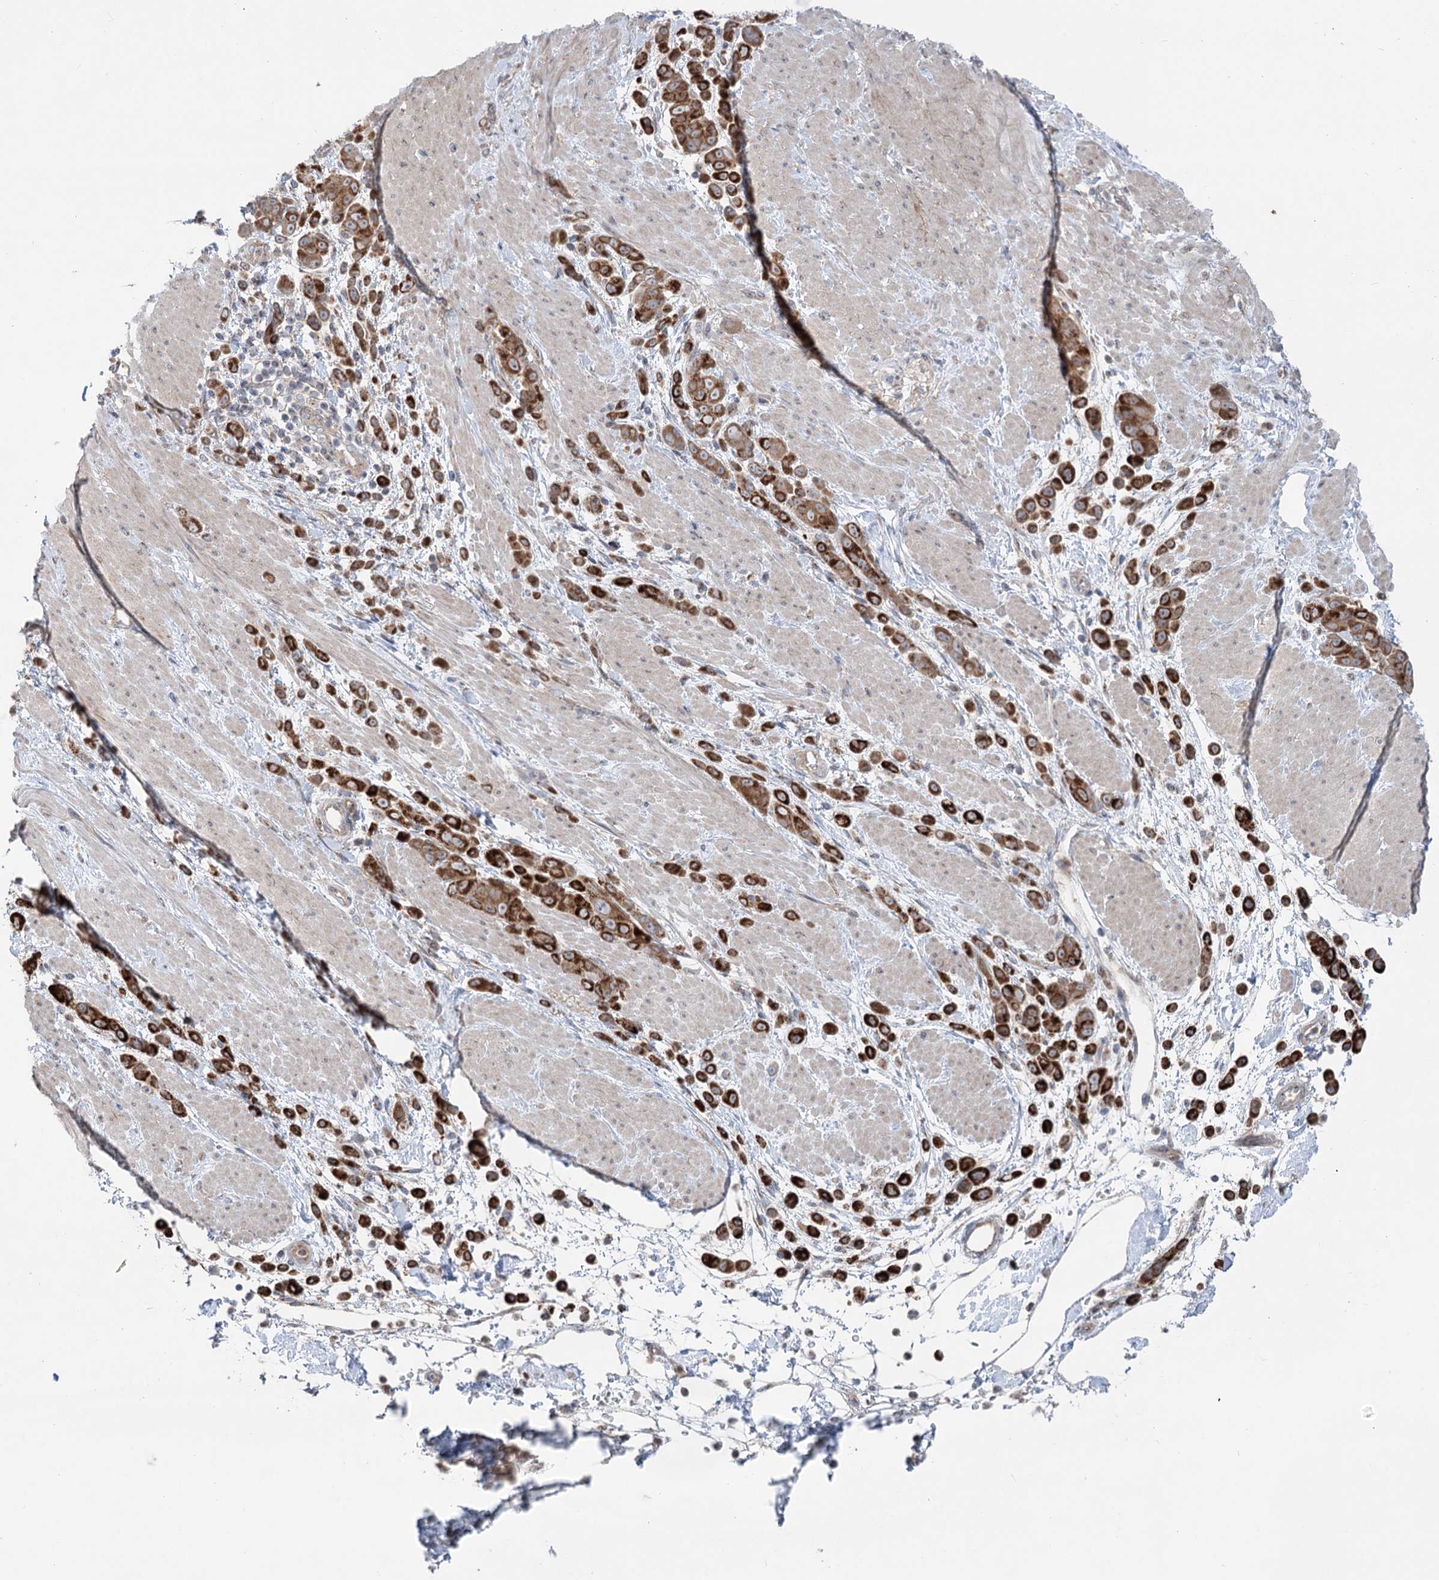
{"staining": {"intensity": "strong", "quantity": ">75%", "location": "cytoplasmic/membranous"}, "tissue": "pancreatic cancer", "cell_type": "Tumor cells", "image_type": "cancer", "snomed": [{"axis": "morphology", "description": "Normal tissue, NOS"}, {"axis": "morphology", "description": "Adenocarcinoma, NOS"}, {"axis": "topography", "description": "Pancreas"}], "caption": "Adenocarcinoma (pancreatic) stained with a brown dye reveals strong cytoplasmic/membranous positive positivity in approximately >75% of tumor cells.", "gene": "SCN11A", "patient": {"sex": "female", "age": 64}}